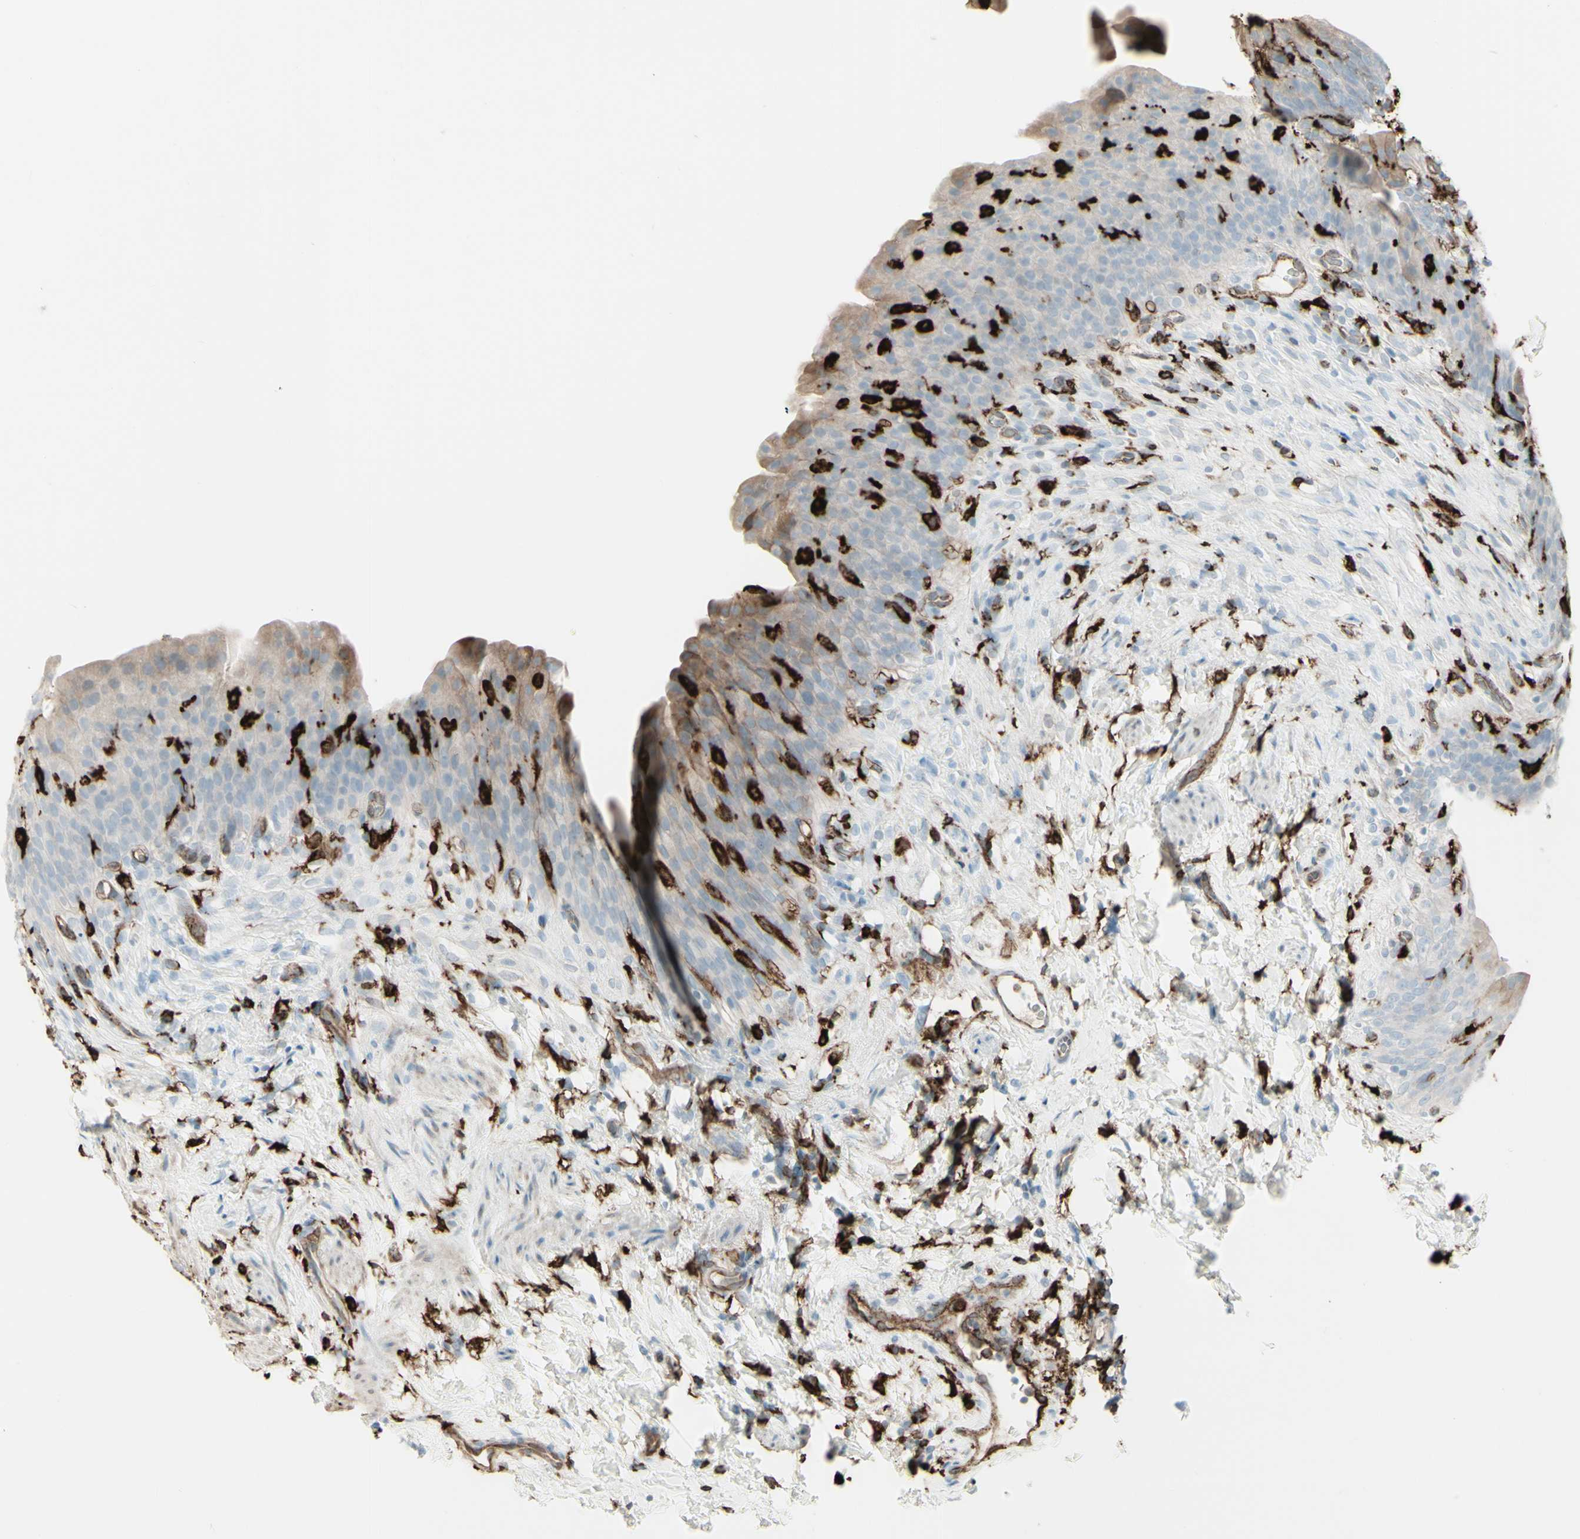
{"staining": {"intensity": "strong", "quantity": "<25%", "location": "cytoplasmic/membranous"}, "tissue": "urinary bladder", "cell_type": "Urothelial cells", "image_type": "normal", "snomed": [{"axis": "morphology", "description": "Normal tissue, NOS"}, {"axis": "topography", "description": "Urinary bladder"}], "caption": "Urinary bladder stained with immunohistochemistry exhibits strong cytoplasmic/membranous staining in about <25% of urothelial cells.", "gene": "HLA", "patient": {"sex": "female", "age": 79}}